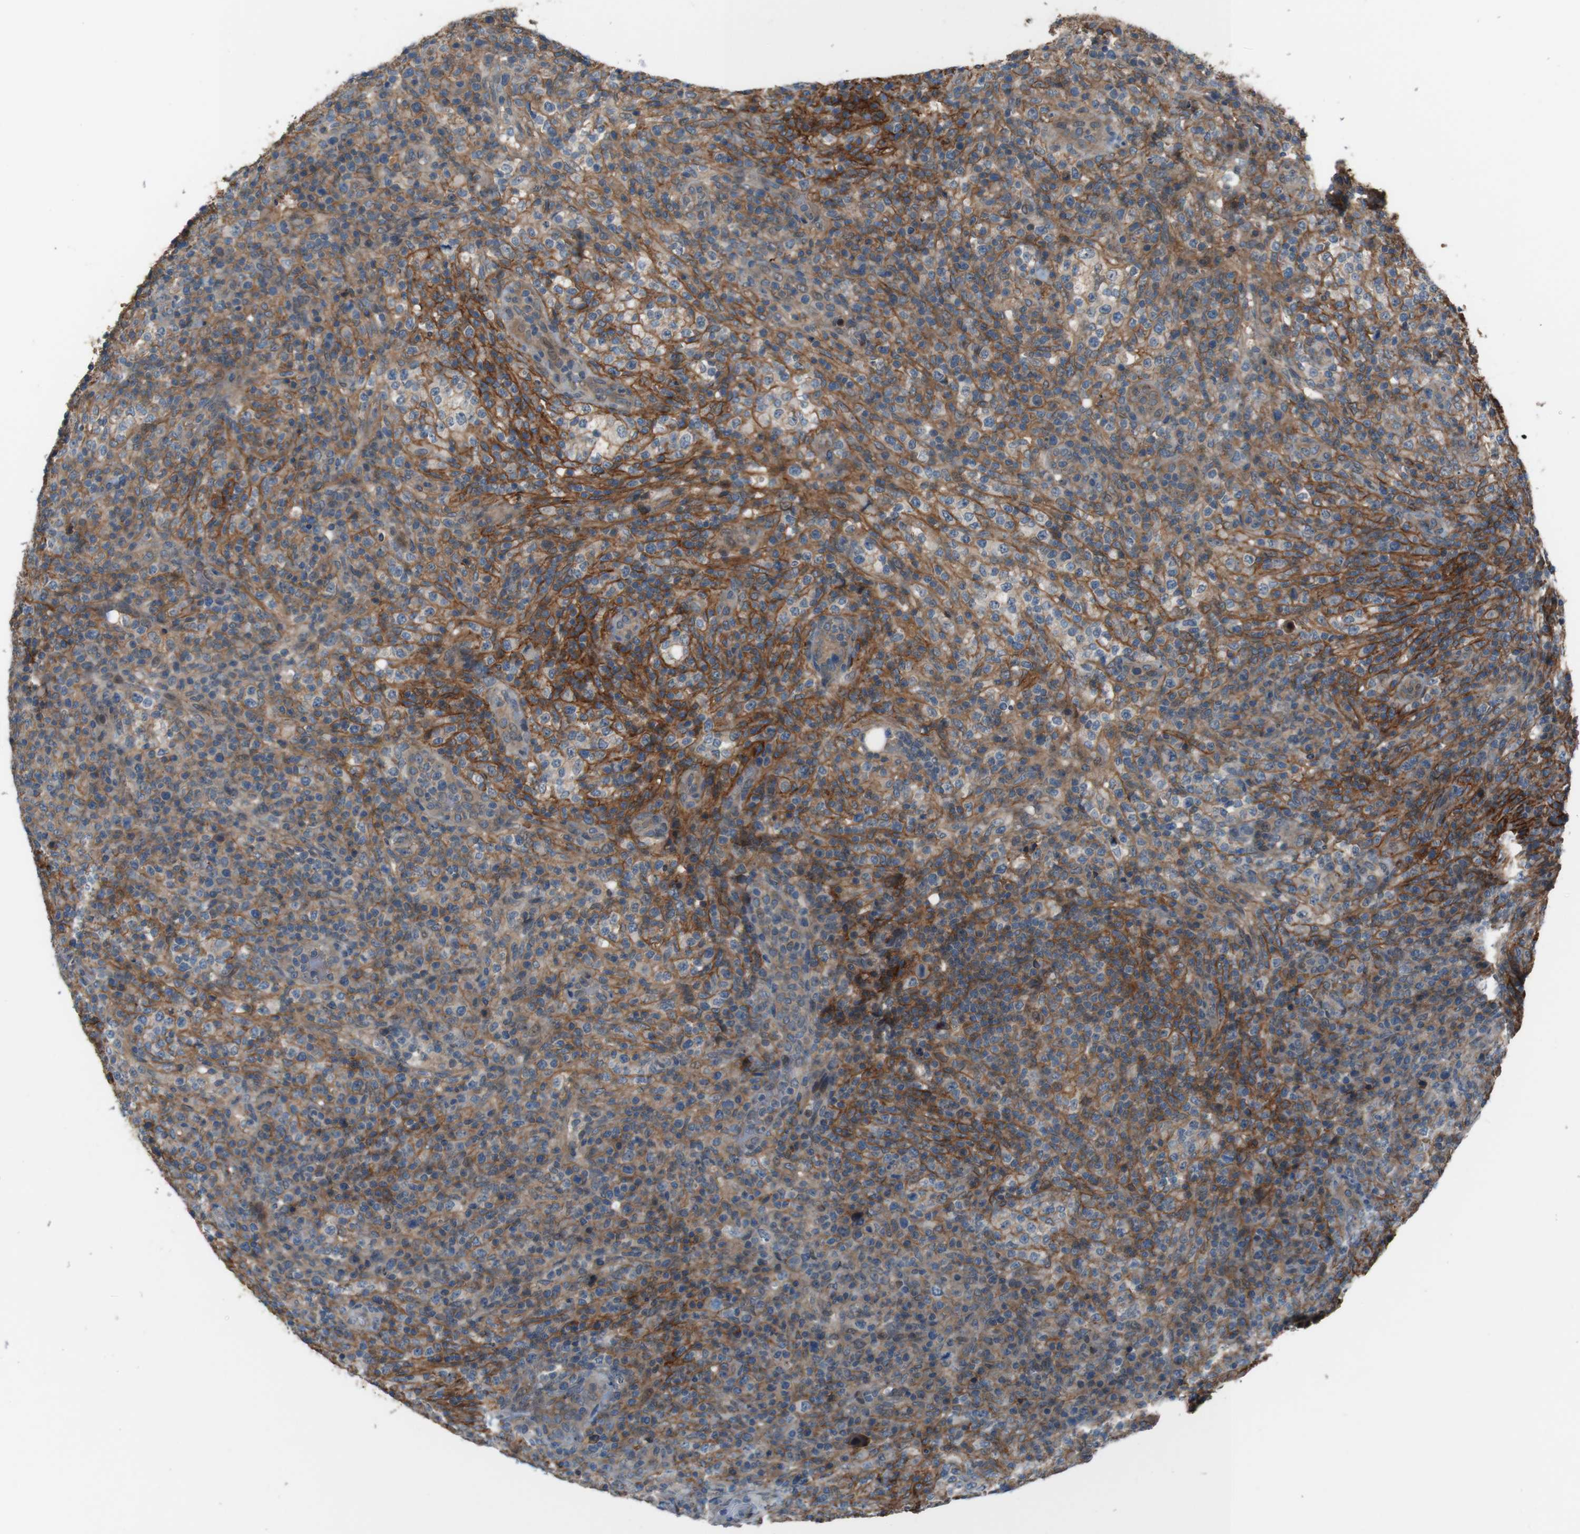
{"staining": {"intensity": "moderate", "quantity": "25%-75%", "location": "cytoplasmic/membranous"}, "tissue": "lymphoma", "cell_type": "Tumor cells", "image_type": "cancer", "snomed": [{"axis": "morphology", "description": "Malignant lymphoma, non-Hodgkin's type, High grade"}, {"axis": "topography", "description": "Lymph node"}], "caption": "Moderate cytoplasmic/membranous positivity is seen in about 25%-75% of tumor cells in lymphoma.", "gene": "ATP2B1", "patient": {"sex": "female", "age": 76}}